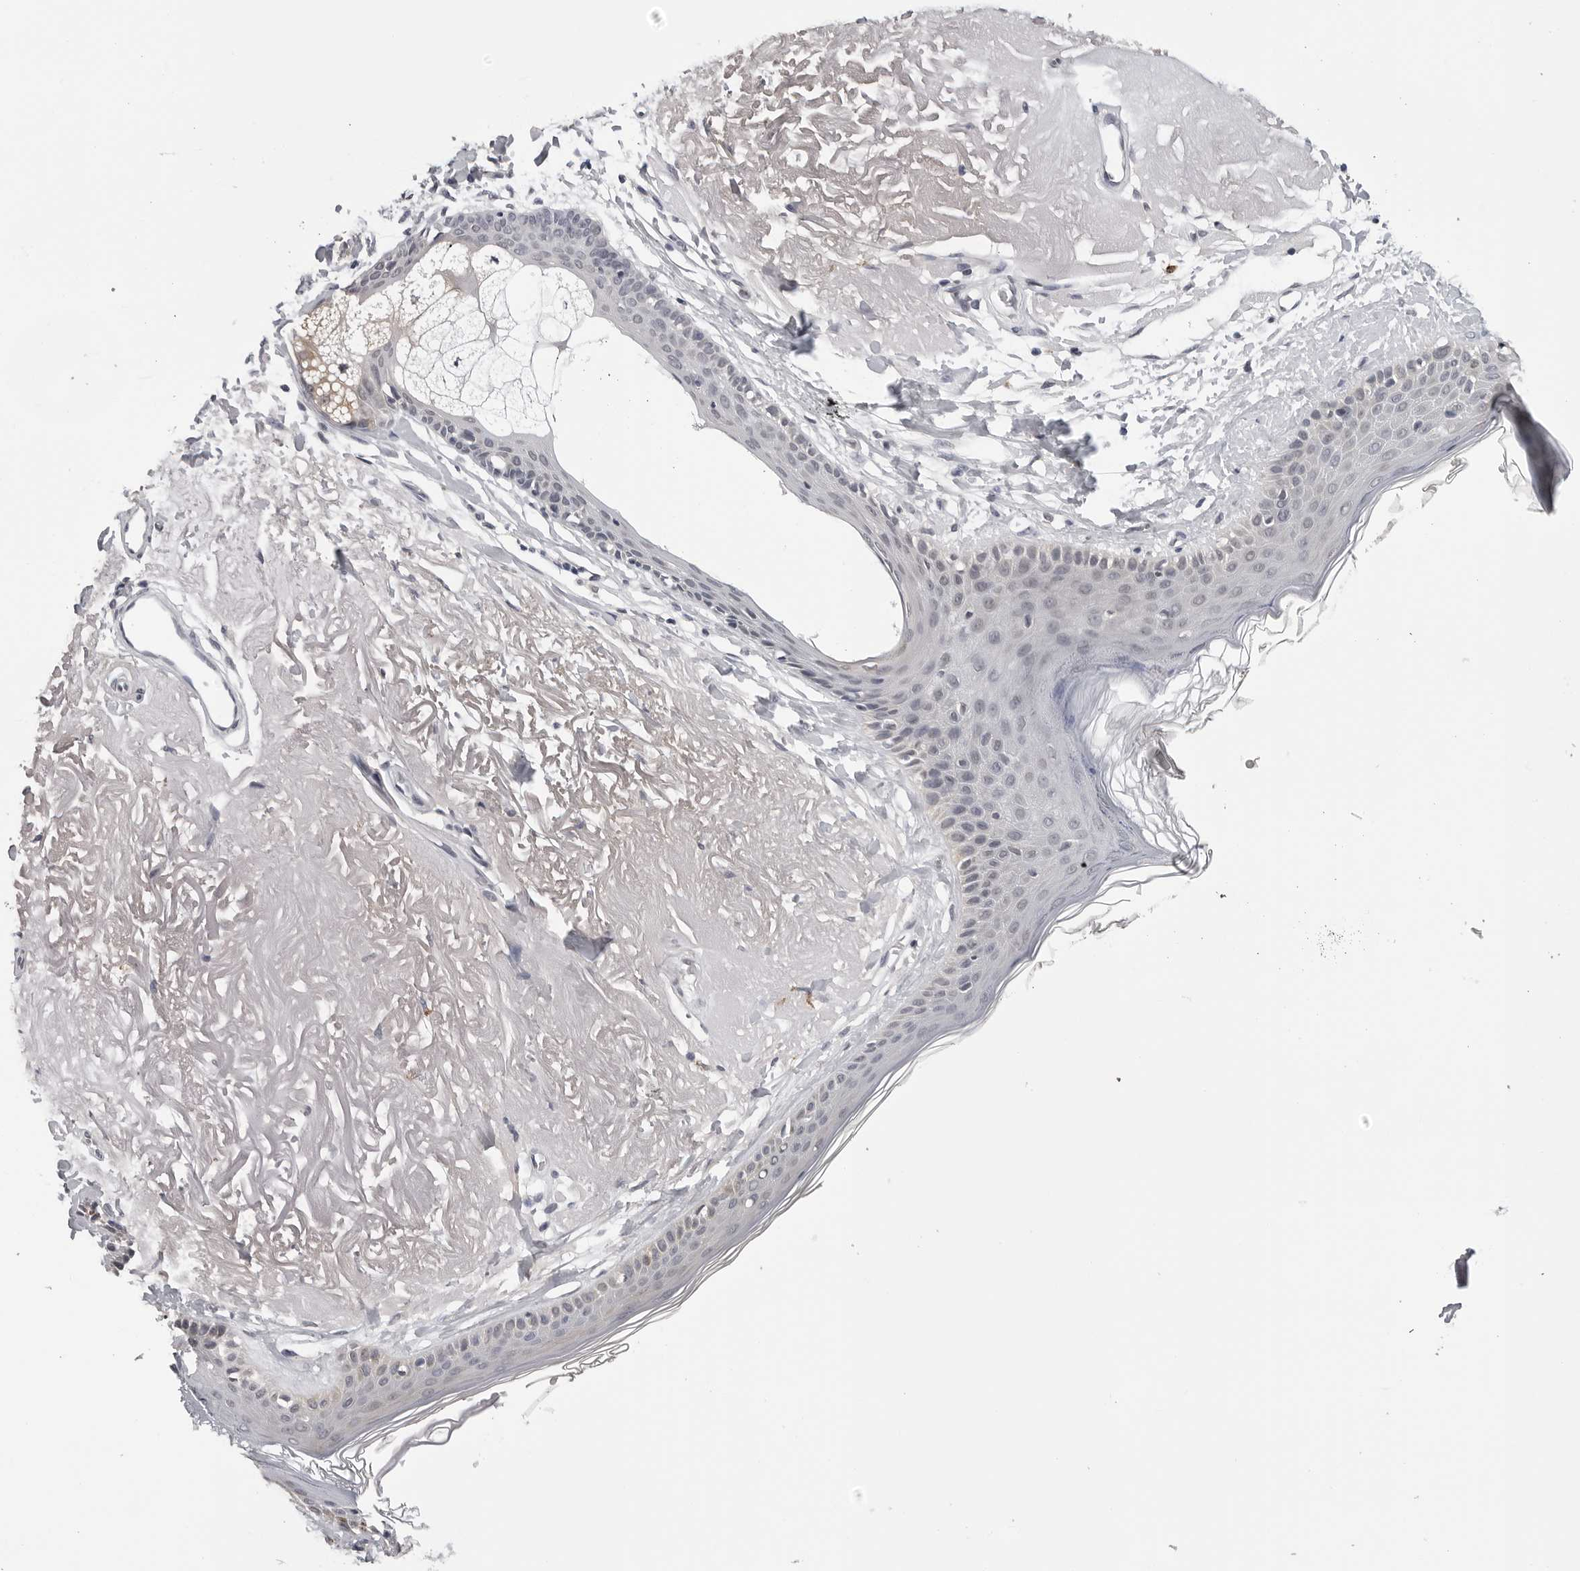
{"staining": {"intensity": "negative", "quantity": "none", "location": "none"}, "tissue": "skin", "cell_type": "Fibroblasts", "image_type": "normal", "snomed": [{"axis": "morphology", "description": "Normal tissue, NOS"}, {"axis": "topography", "description": "Skin"}, {"axis": "topography", "description": "Skeletal muscle"}], "caption": "Photomicrograph shows no significant protein positivity in fibroblasts of benign skin. (Stains: DAB (3,3'-diaminobenzidine) immunohistochemistry with hematoxylin counter stain, Microscopy: brightfield microscopy at high magnification).", "gene": "CDK20", "patient": {"sex": "male", "age": 83}}